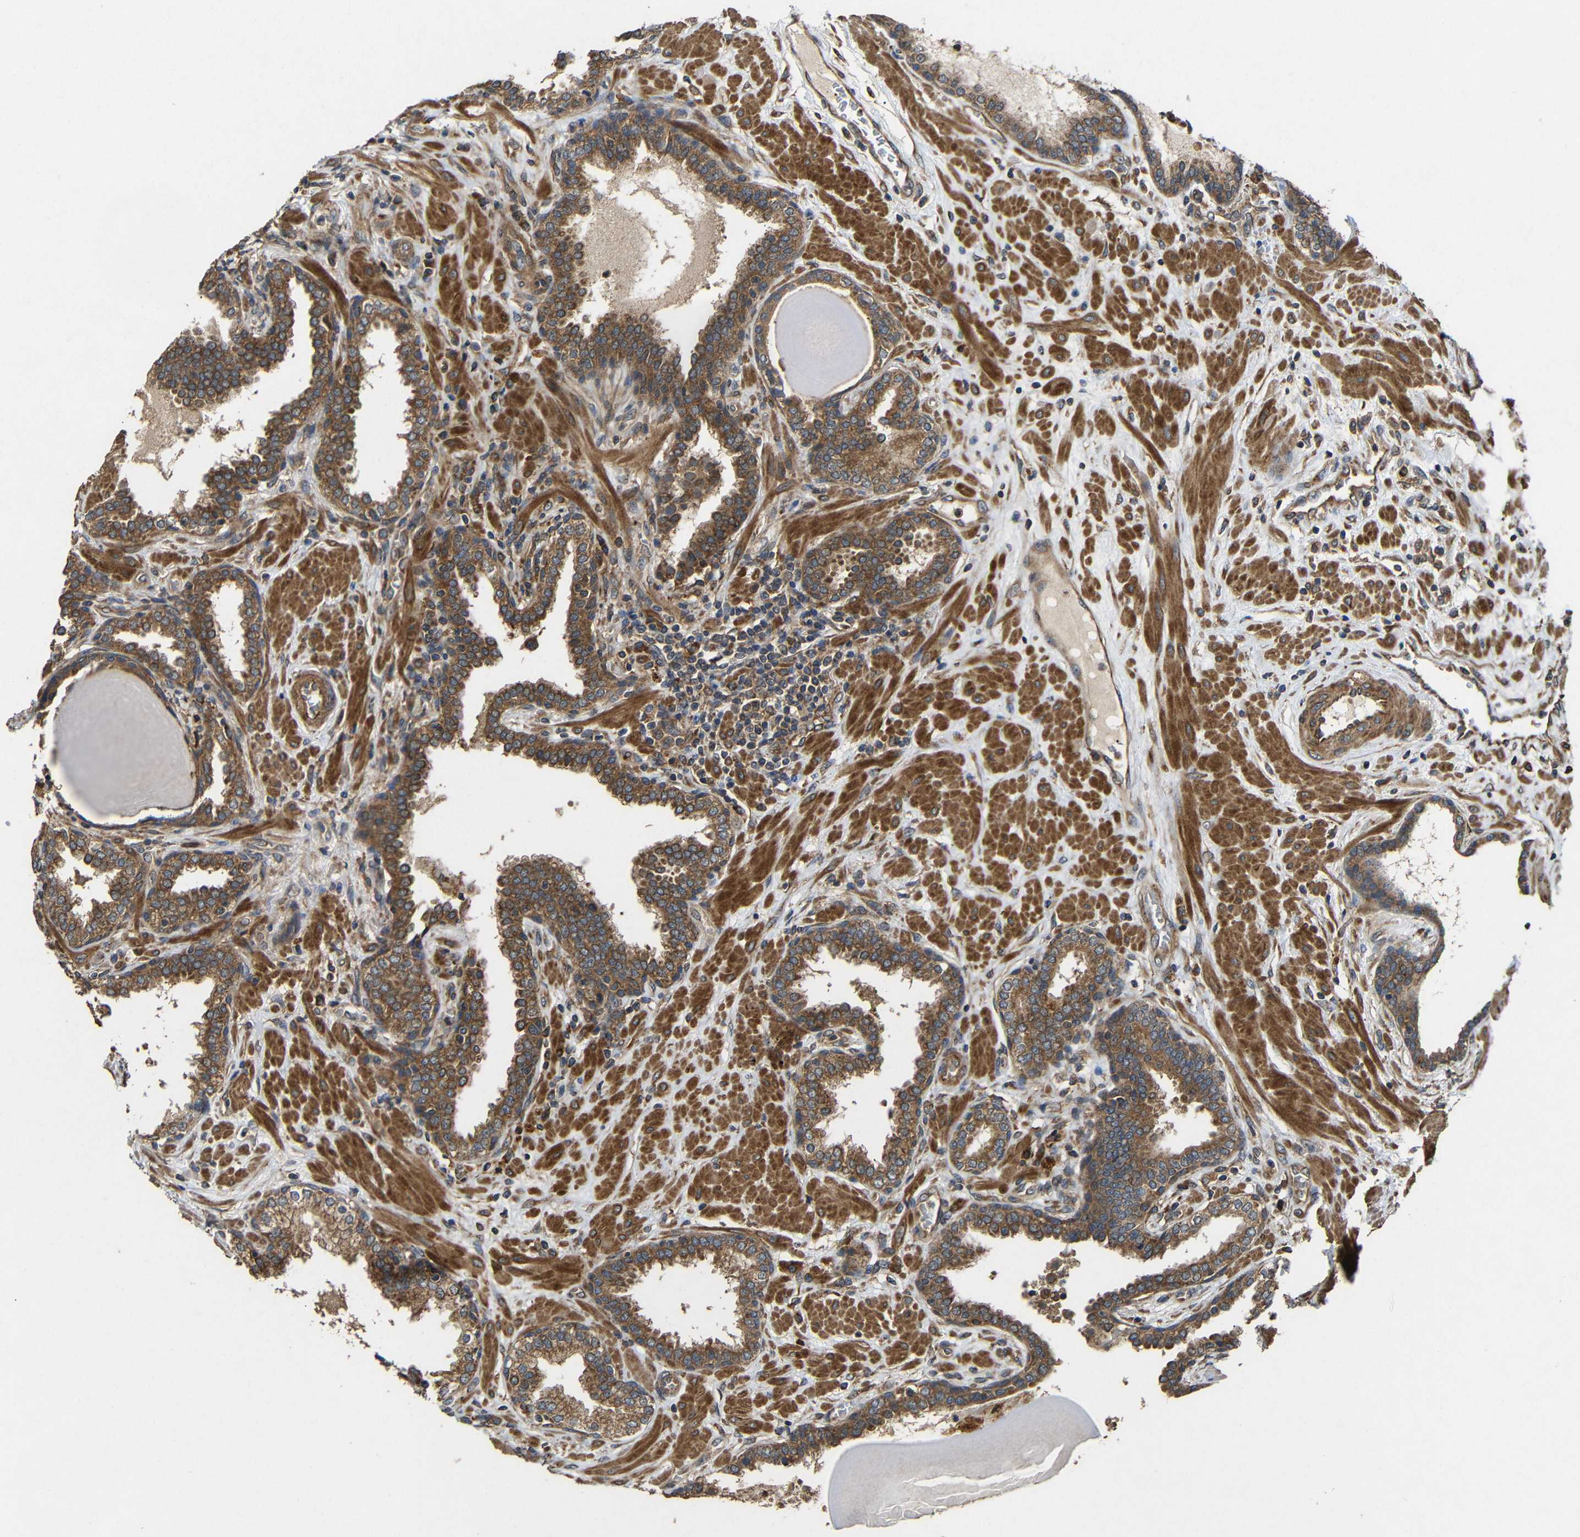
{"staining": {"intensity": "moderate", "quantity": ">75%", "location": "cytoplasmic/membranous"}, "tissue": "prostate", "cell_type": "Glandular cells", "image_type": "normal", "snomed": [{"axis": "morphology", "description": "Normal tissue, NOS"}, {"axis": "topography", "description": "Prostate"}], "caption": "An image of human prostate stained for a protein displays moderate cytoplasmic/membranous brown staining in glandular cells. (DAB IHC with brightfield microscopy, high magnification).", "gene": "EIF2S1", "patient": {"sex": "male", "age": 51}}